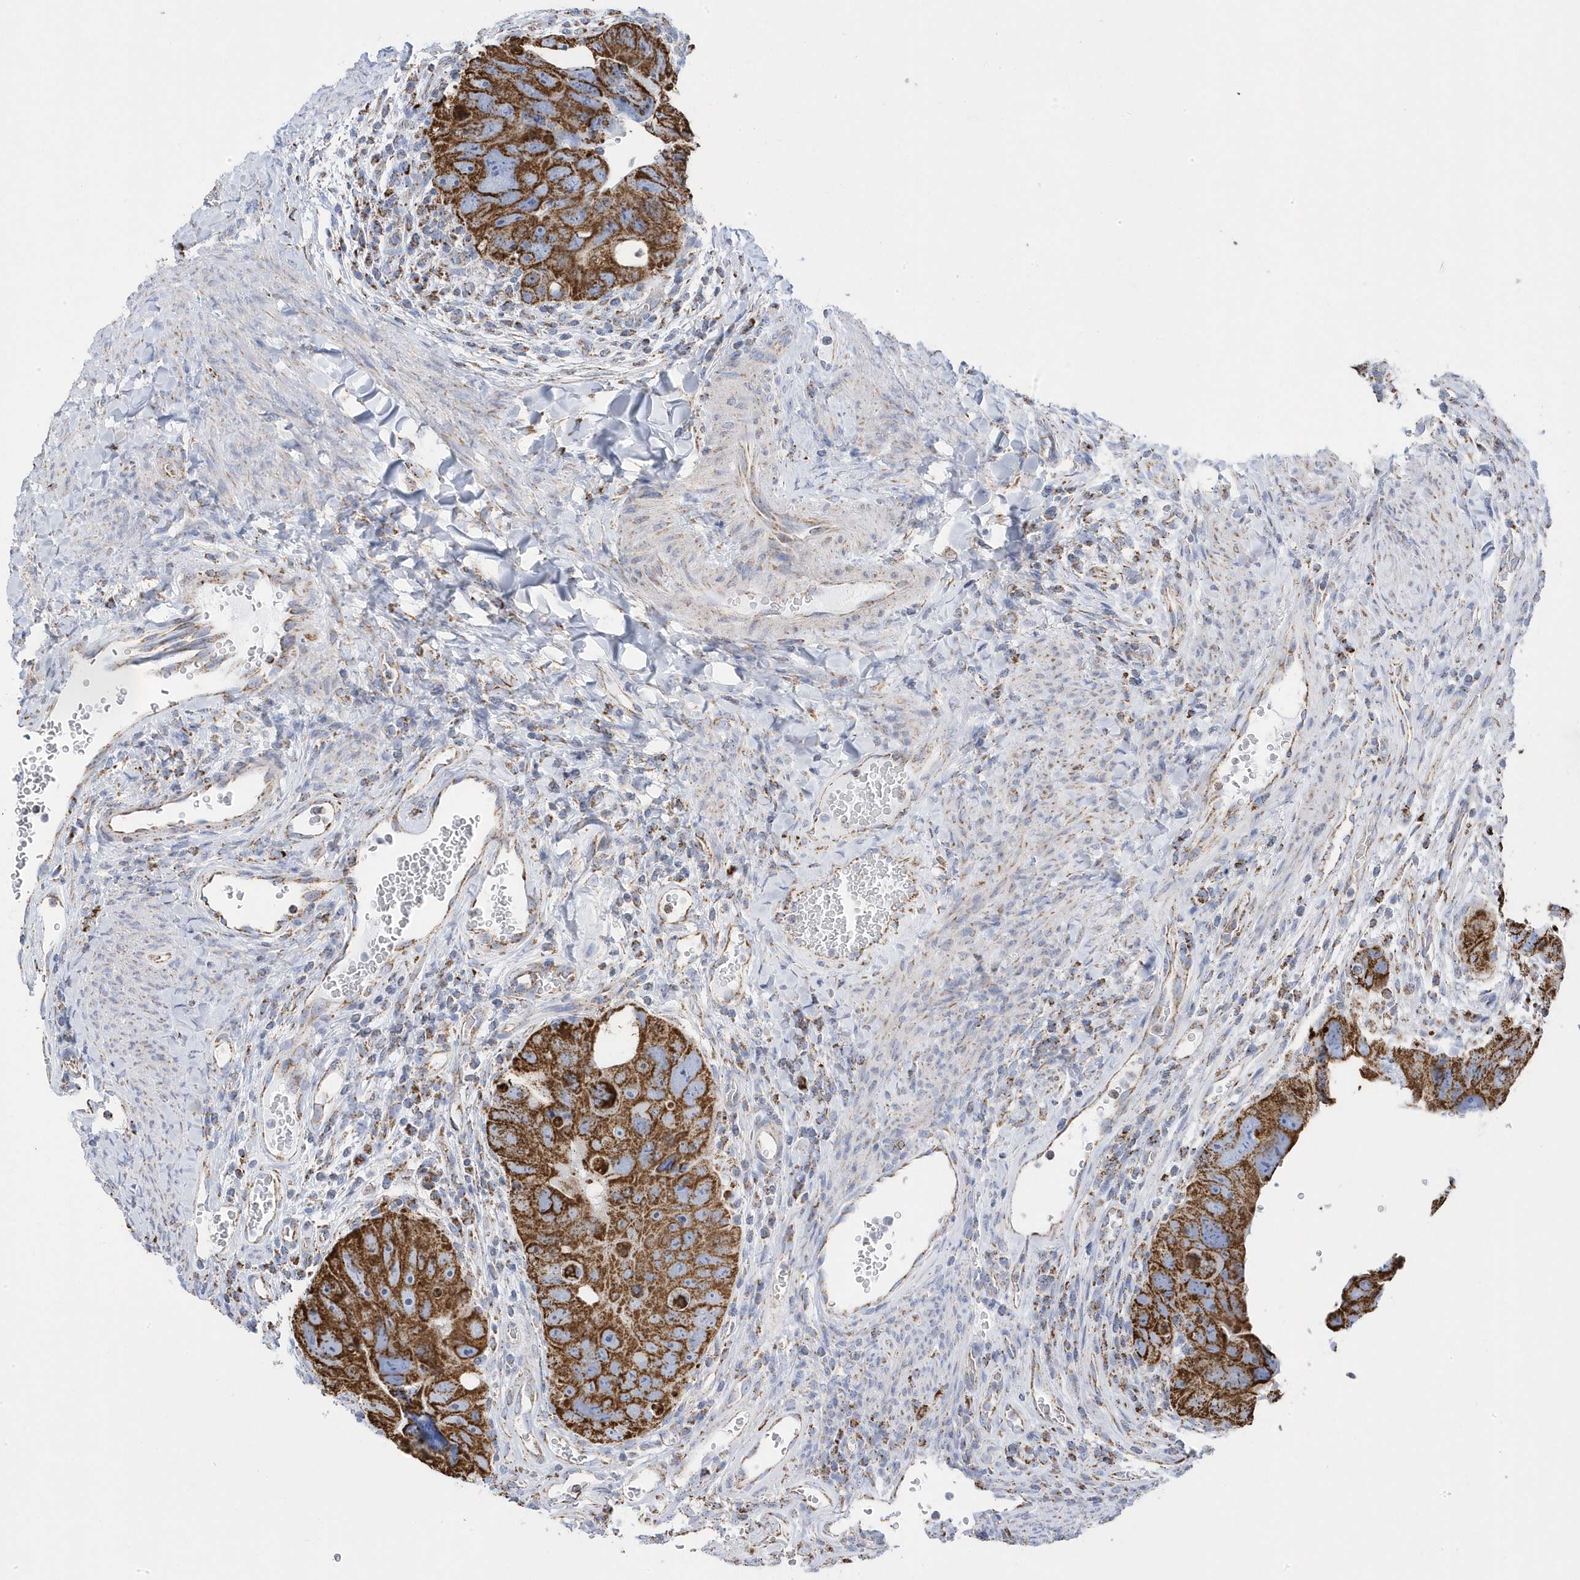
{"staining": {"intensity": "strong", "quantity": ">75%", "location": "cytoplasmic/membranous"}, "tissue": "colorectal cancer", "cell_type": "Tumor cells", "image_type": "cancer", "snomed": [{"axis": "morphology", "description": "Adenocarcinoma, NOS"}, {"axis": "topography", "description": "Rectum"}], "caption": "An IHC image of neoplastic tissue is shown. Protein staining in brown highlights strong cytoplasmic/membranous positivity in adenocarcinoma (colorectal) within tumor cells. (DAB (3,3'-diaminobenzidine) IHC with brightfield microscopy, high magnification).", "gene": "GTPBP8", "patient": {"sex": "male", "age": 59}}